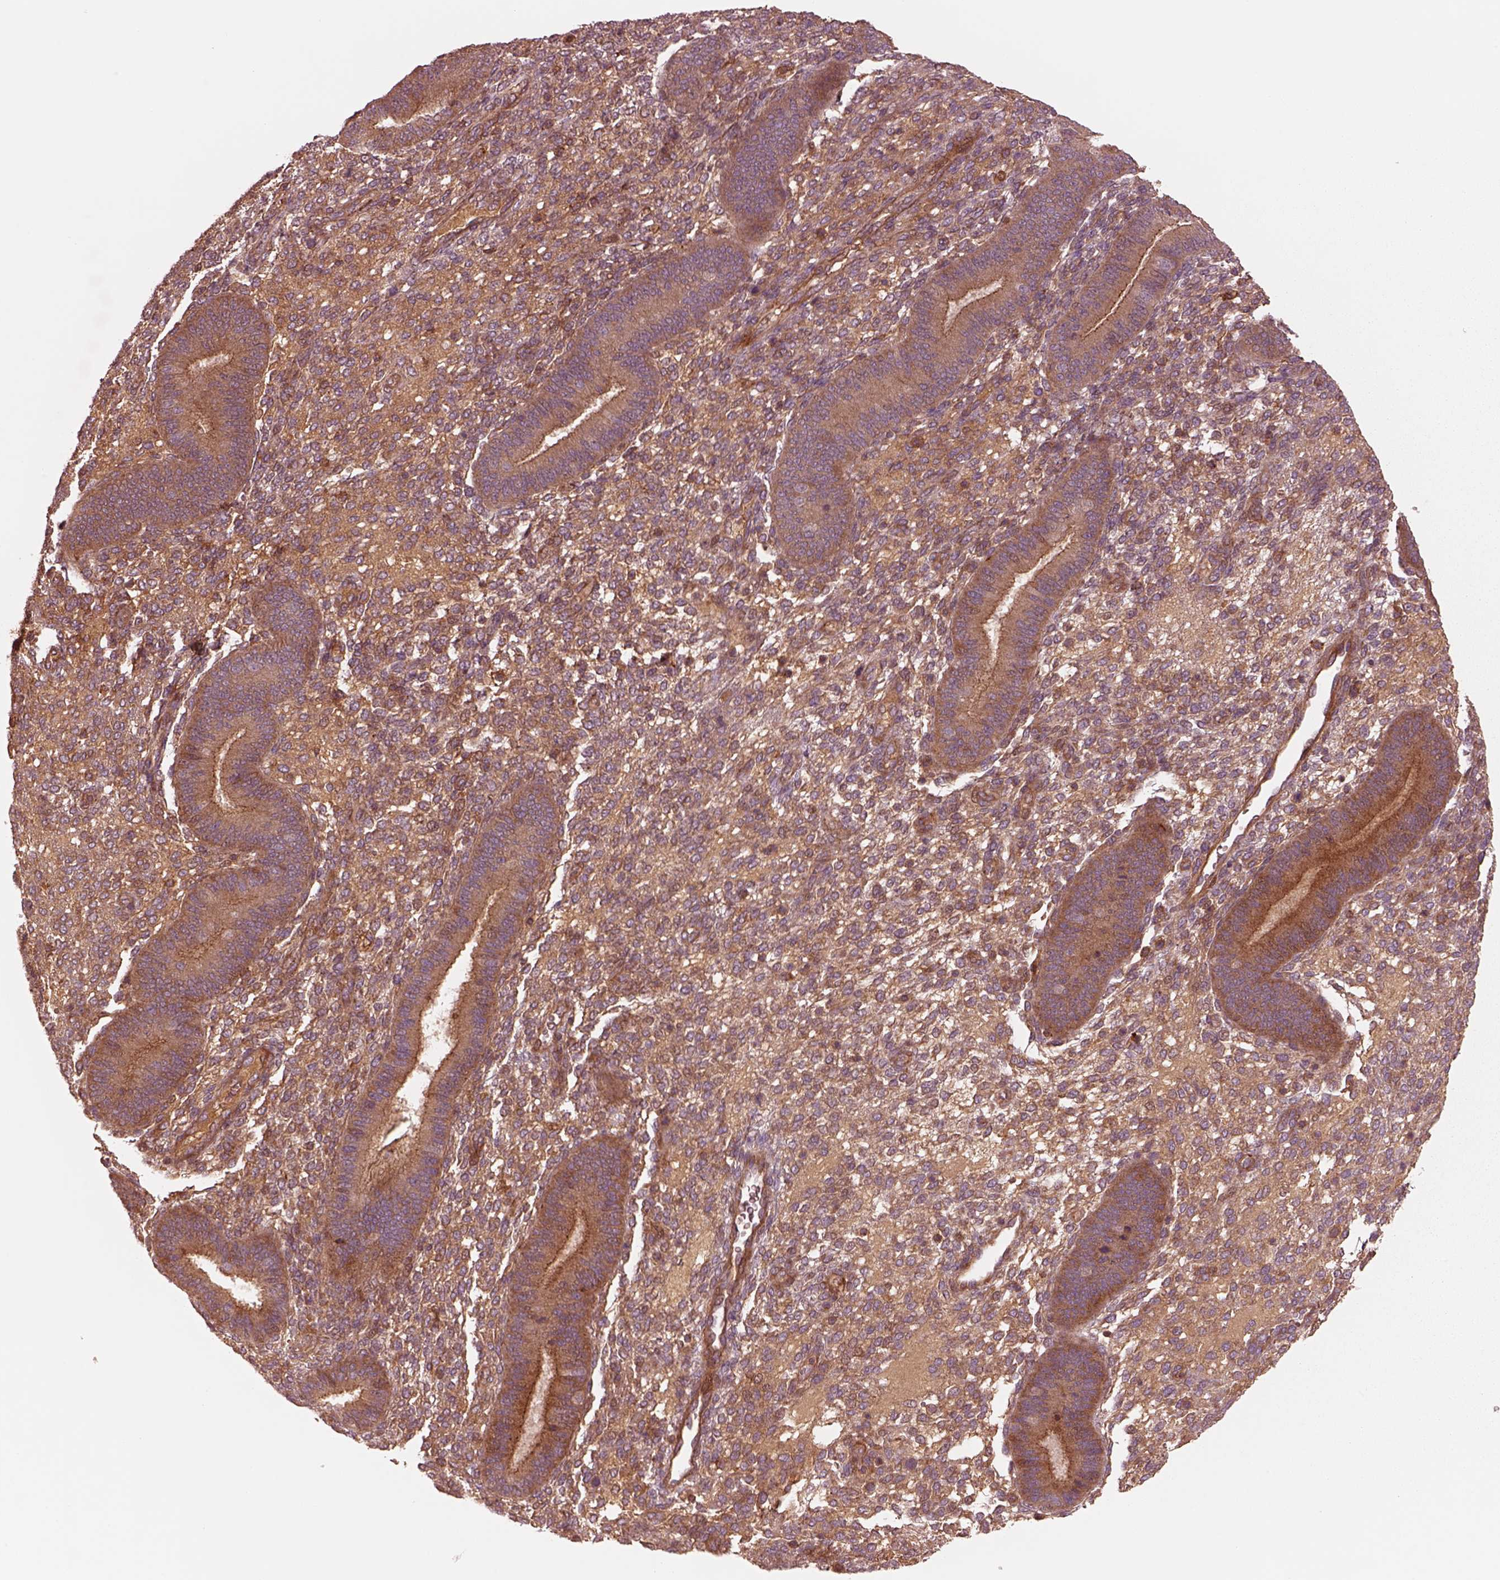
{"staining": {"intensity": "moderate", "quantity": "25%-75%", "location": "cytoplasmic/membranous"}, "tissue": "endometrium", "cell_type": "Cells in endometrial stroma", "image_type": "normal", "snomed": [{"axis": "morphology", "description": "Normal tissue, NOS"}, {"axis": "topography", "description": "Endometrium"}], "caption": "Immunohistochemistry of benign endometrium reveals medium levels of moderate cytoplasmic/membranous expression in approximately 25%-75% of cells in endometrial stroma.", "gene": "ASCC2", "patient": {"sex": "female", "age": 39}}